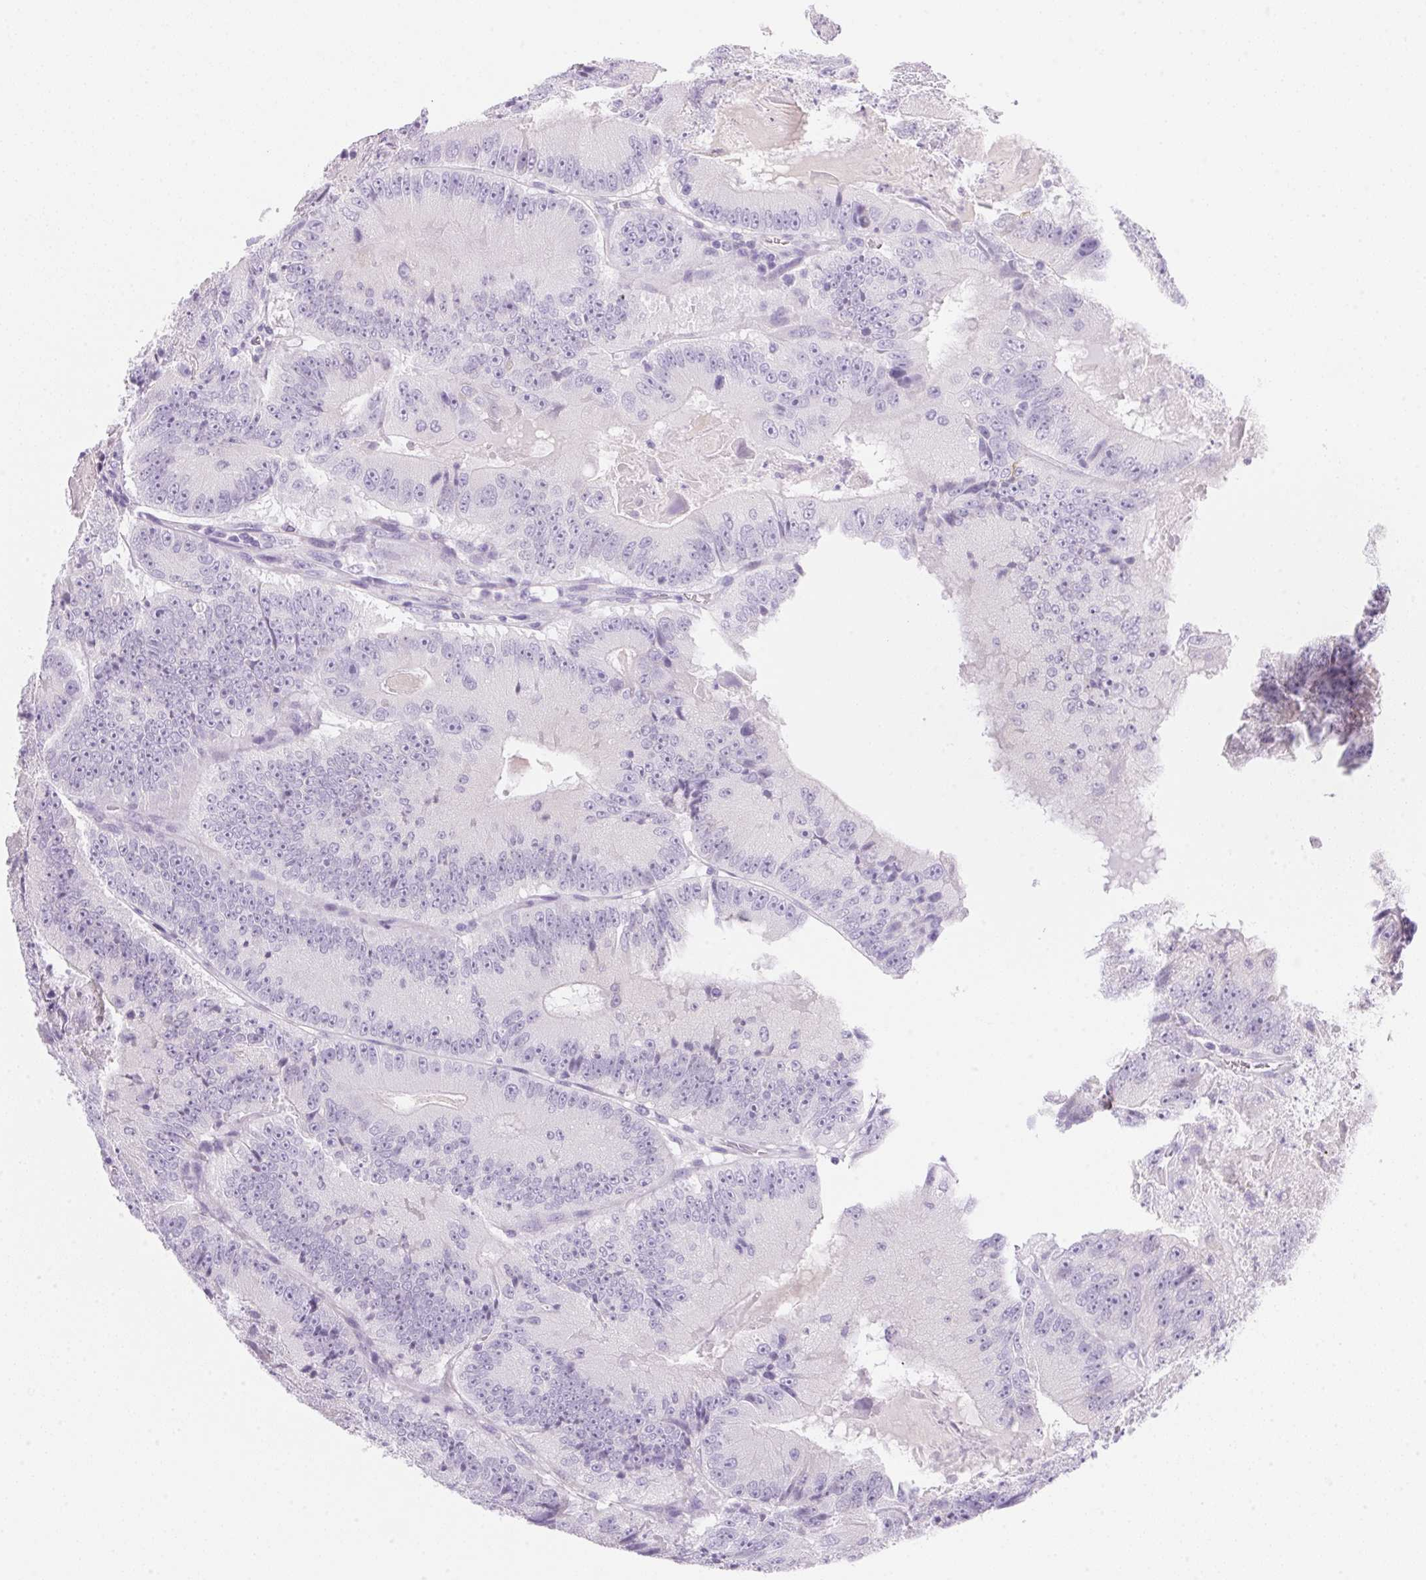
{"staining": {"intensity": "negative", "quantity": "none", "location": "none"}, "tissue": "colorectal cancer", "cell_type": "Tumor cells", "image_type": "cancer", "snomed": [{"axis": "morphology", "description": "Adenocarcinoma, NOS"}, {"axis": "topography", "description": "Colon"}], "caption": "A photomicrograph of human colorectal cancer (adenocarcinoma) is negative for staining in tumor cells. (DAB (3,3'-diaminobenzidine) immunohistochemistry (IHC) visualized using brightfield microscopy, high magnification).", "gene": "DHCR24", "patient": {"sex": "female", "age": 86}}